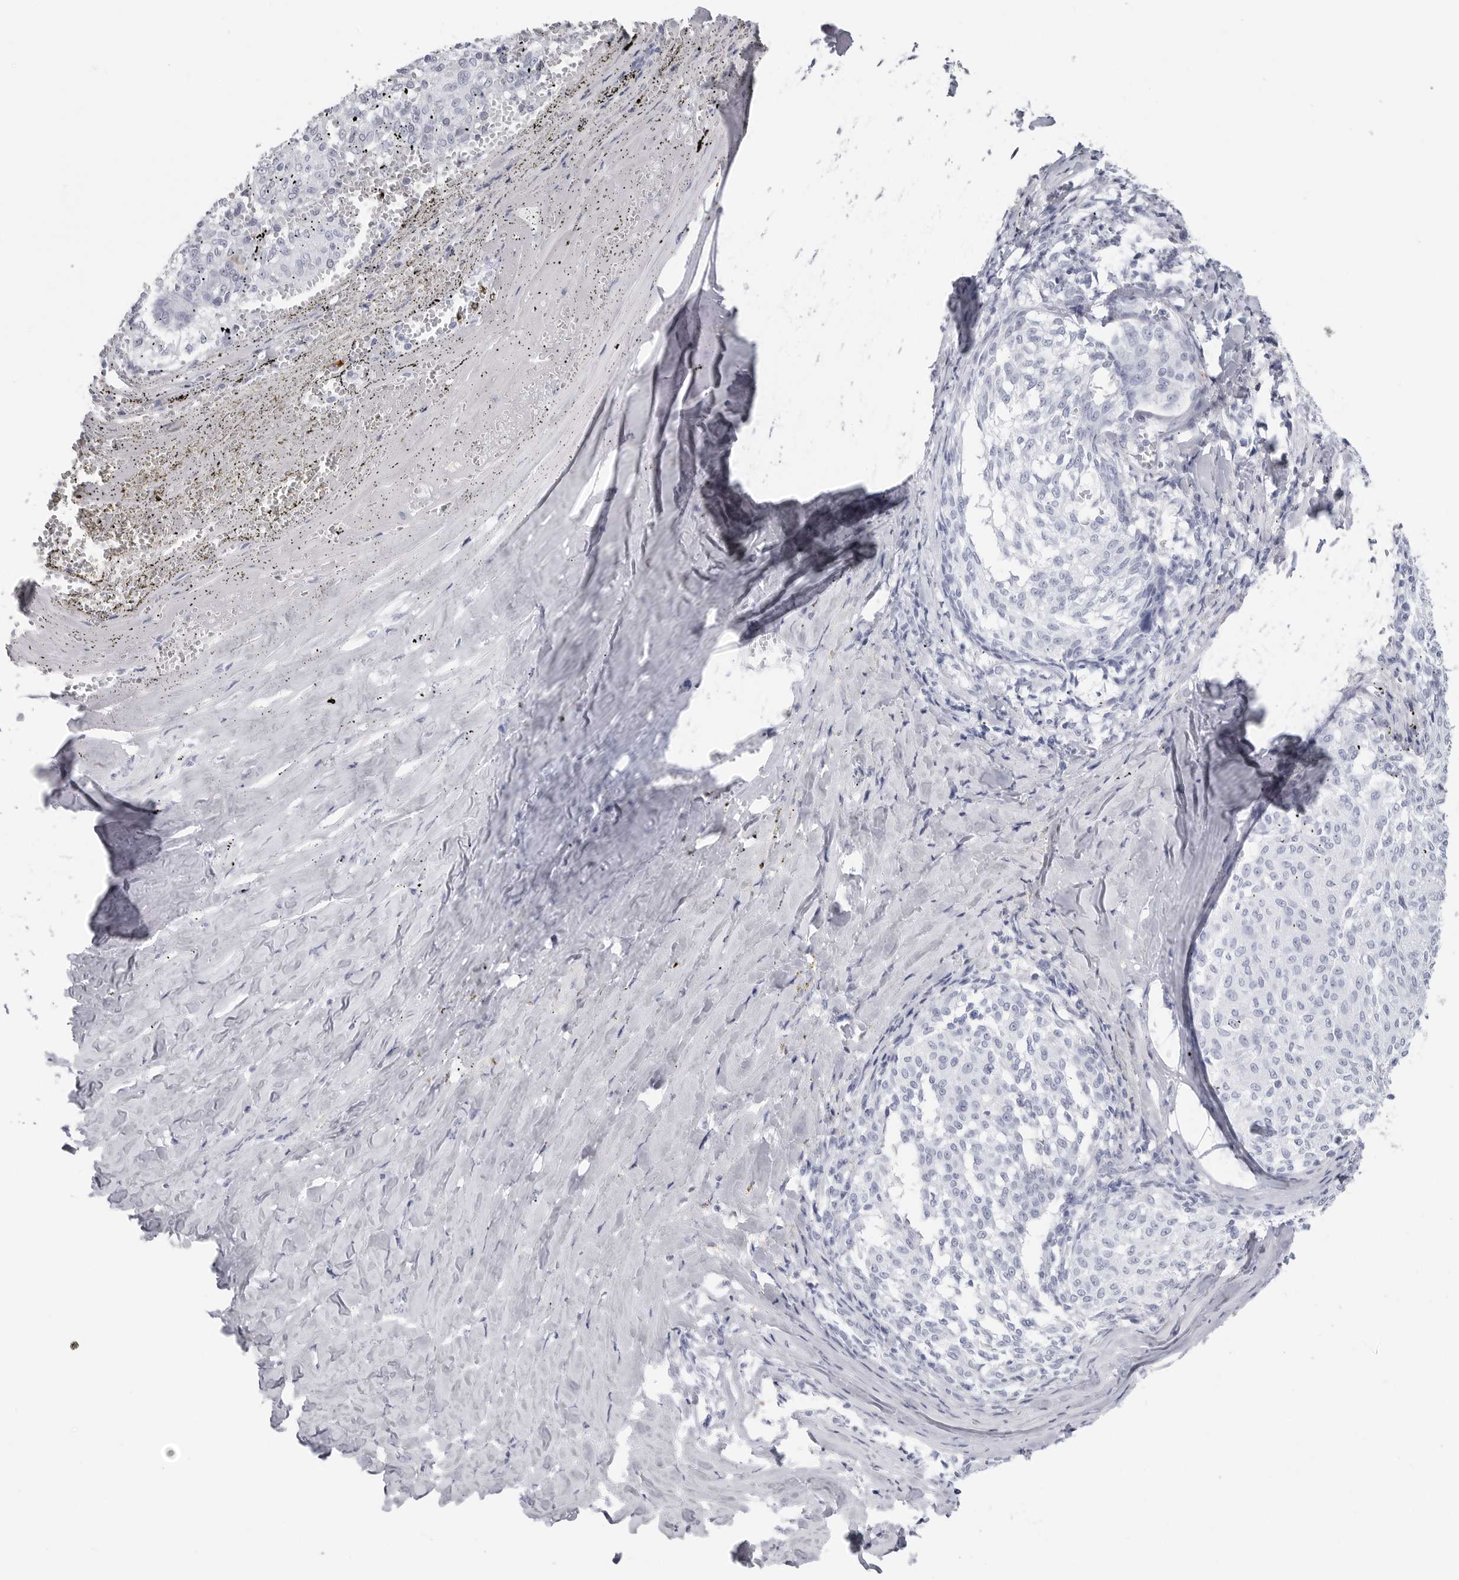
{"staining": {"intensity": "negative", "quantity": "none", "location": "none"}, "tissue": "melanoma", "cell_type": "Tumor cells", "image_type": "cancer", "snomed": [{"axis": "morphology", "description": "Malignant melanoma, NOS"}, {"axis": "topography", "description": "Skin"}], "caption": "Melanoma was stained to show a protein in brown. There is no significant staining in tumor cells.", "gene": "CST2", "patient": {"sex": "female", "age": 72}}